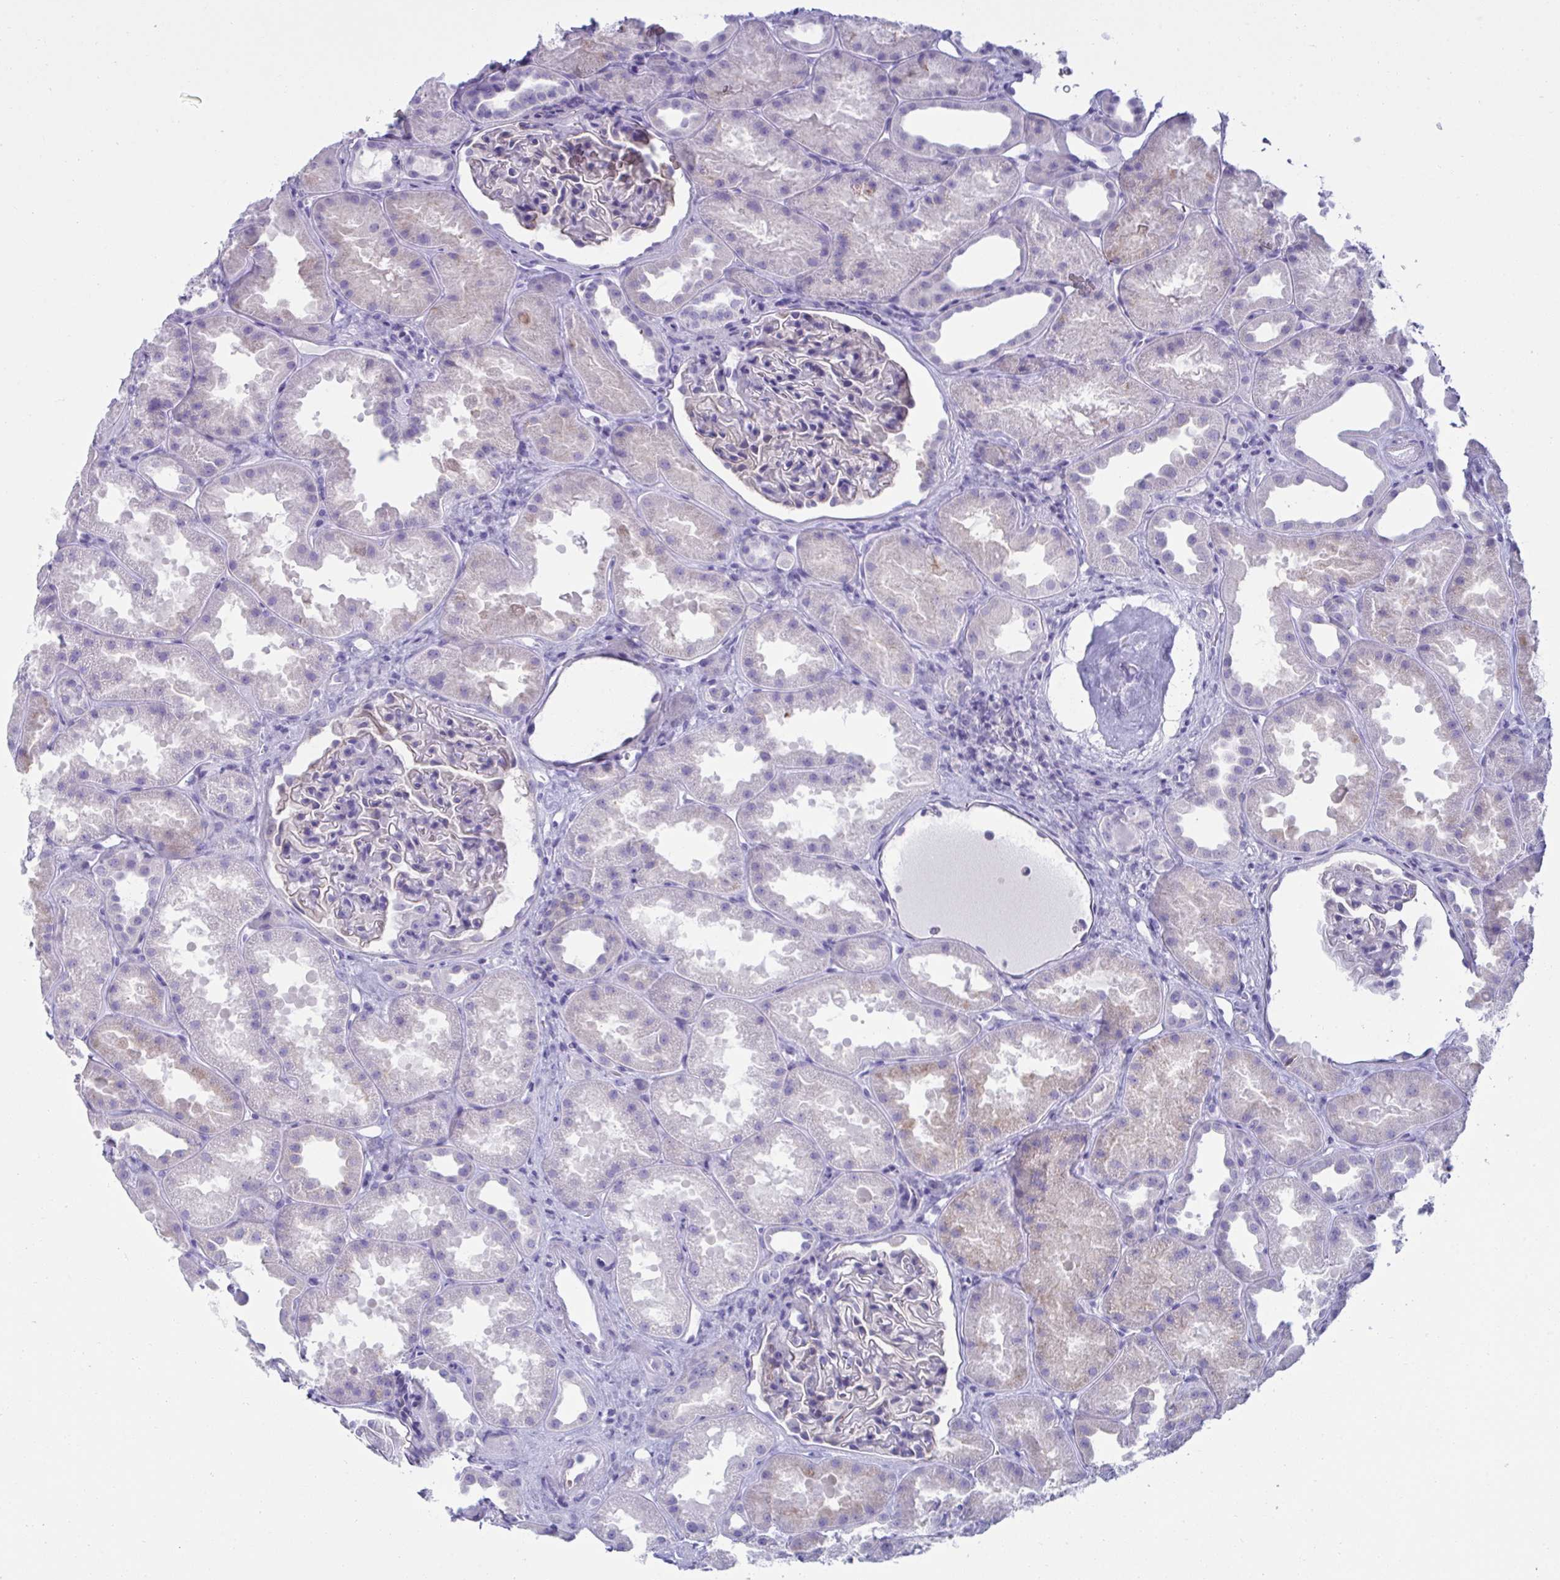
{"staining": {"intensity": "weak", "quantity": "25%-75%", "location": "cytoplasmic/membranous"}, "tissue": "kidney", "cell_type": "Cells in glomeruli", "image_type": "normal", "snomed": [{"axis": "morphology", "description": "Normal tissue, NOS"}, {"axis": "topography", "description": "Kidney"}], "caption": "Human kidney stained for a protein (brown) shows weak cytoplasmic/membranous positive positivity in approximately 25%-75% of cells in glomeruli.", "gene": "RANBP2", "patient": {"sex": "male", "age": 61}}